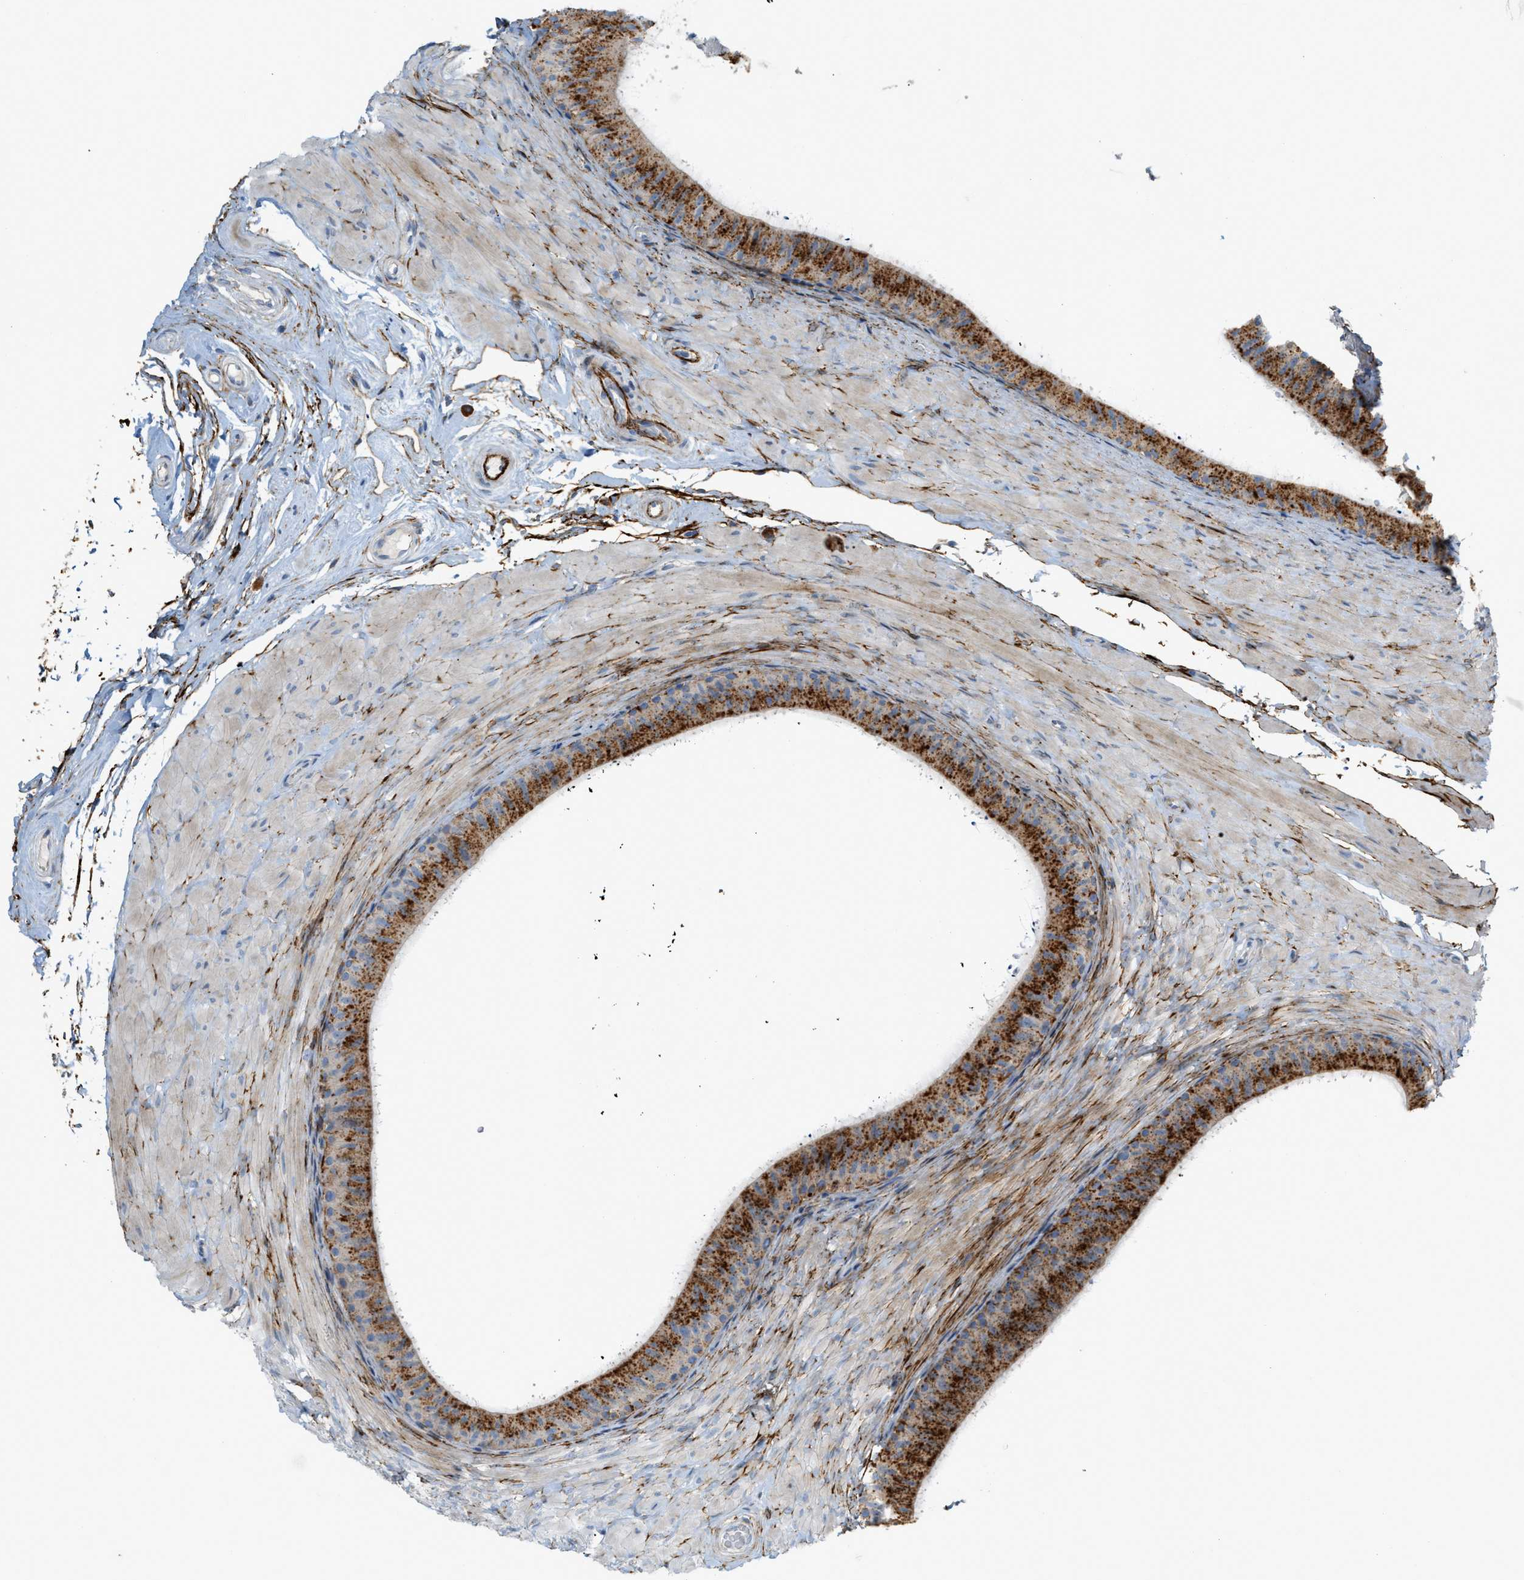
{"staining": {"intensity": "strong", "quantity": ">75%", "location": "cytoplasmic/membranous"}, "tissue": "epididymis", "cell_type": "Glandular cells", "image_type": "normal", "snomed": [{"axis": "morphology", "description": "Normal tissue, NOS"}, {"axis": "topography", "description": "Epididymis"}], "caption": "Normal epididymis displays strong cytoplasmic/membranous expression in about >75% of glandular cells (DAB (3,3'-diaminobenzidine) IHC with brightfield microscopy, high magnification)..", "gene": "LMBRD1", "patient": {"sex": "male", "age": 34}}